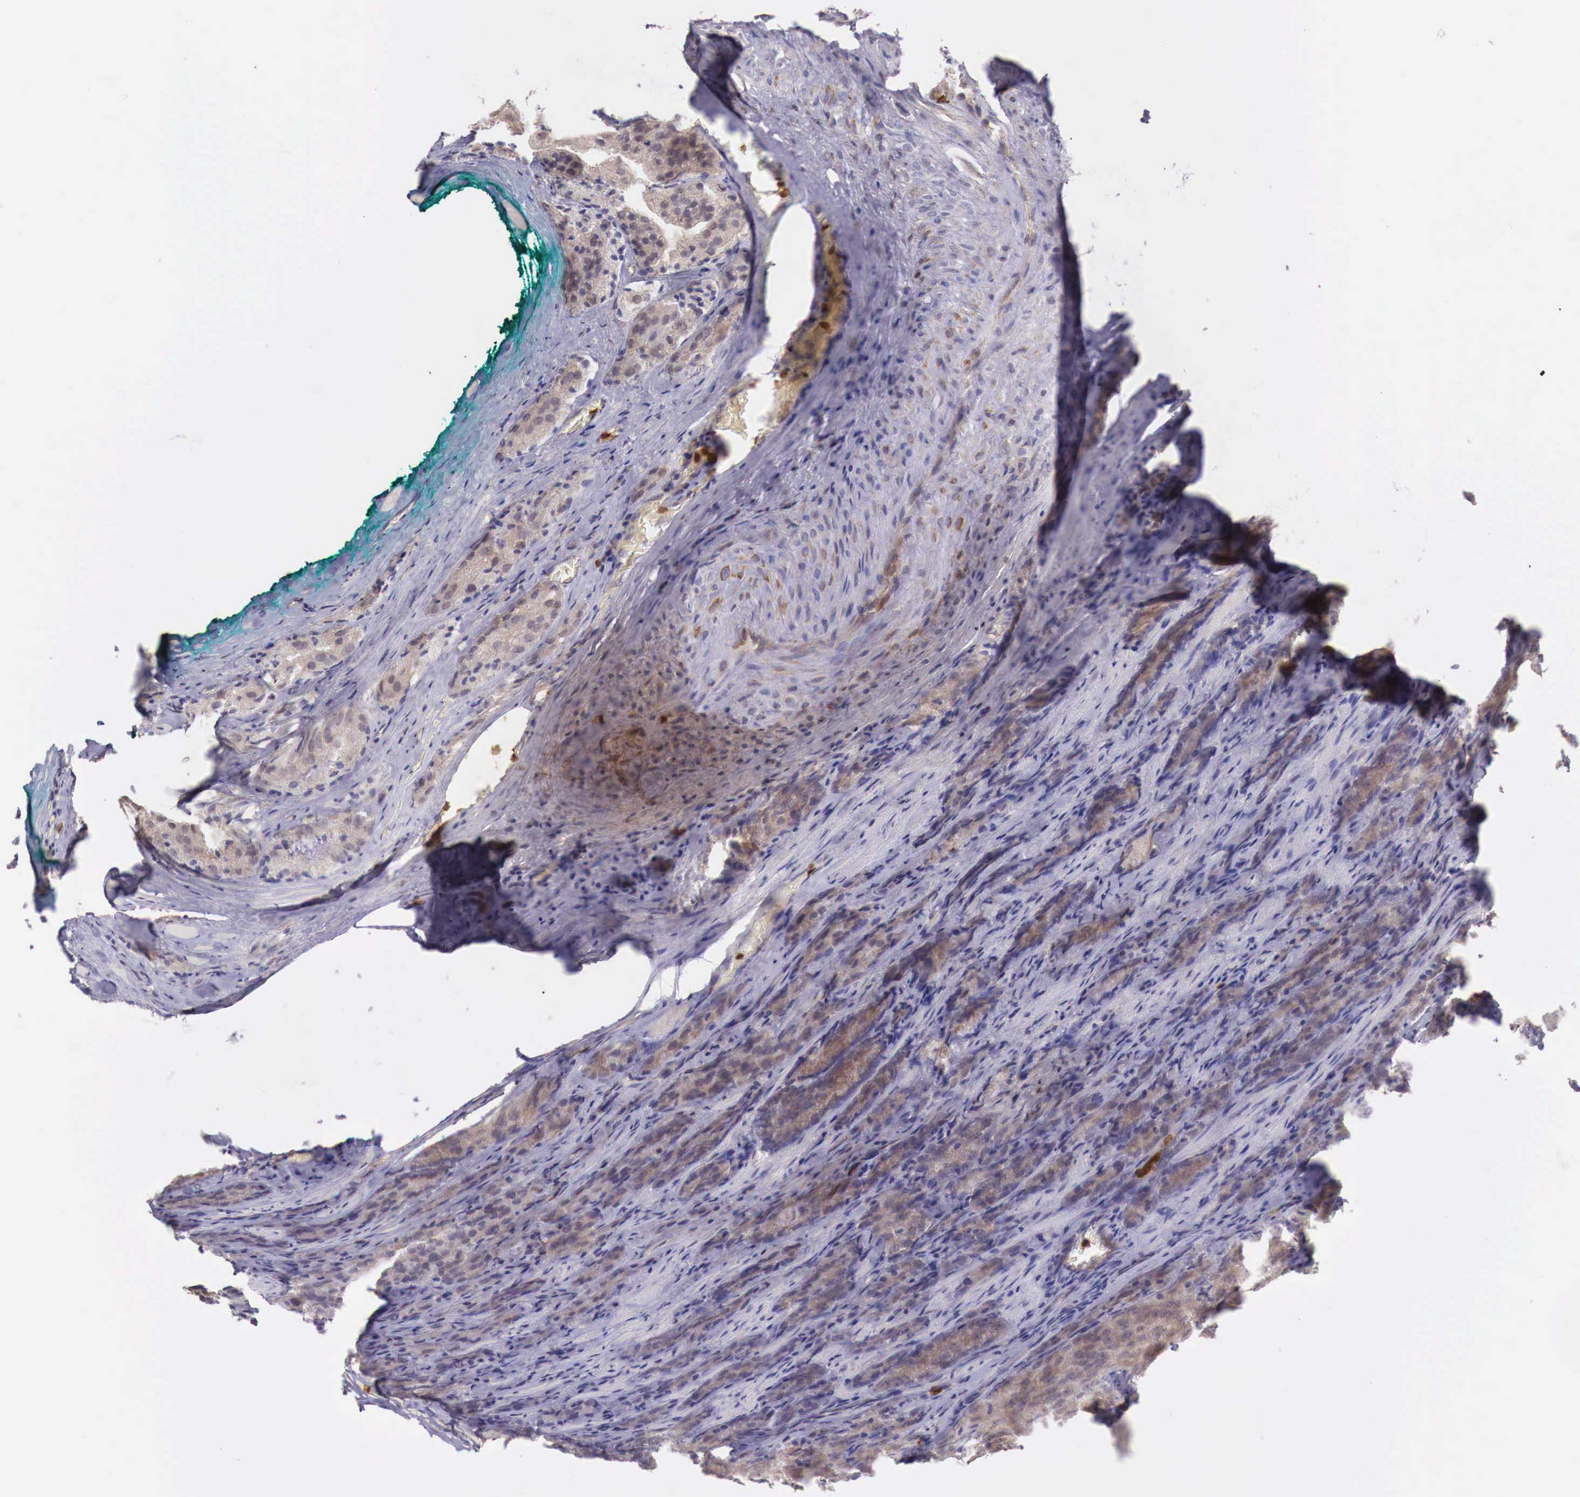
{"staining": {"intensity": "weak", "quantity": ">75%", "location": "cytoplasmic/membranous"}, "tissue": "prostate cancer", "cell_type": "Tumor cells", "image_type": "cancer", "snomed": [{"axis": "morphology", "description": "Adenocarcinoma, Medium grade"}, {"axis": "topography", "description": "Prostate"}], "caption": "Human adenocarcinoma (medium-grade) (prostate) stained for a protein (brown) displays weak cytoplasmic/membranous positive staining in about >75% of tumor cells.", "gene": "GAB2", "patient": {"sex": "male", "age": 60}}